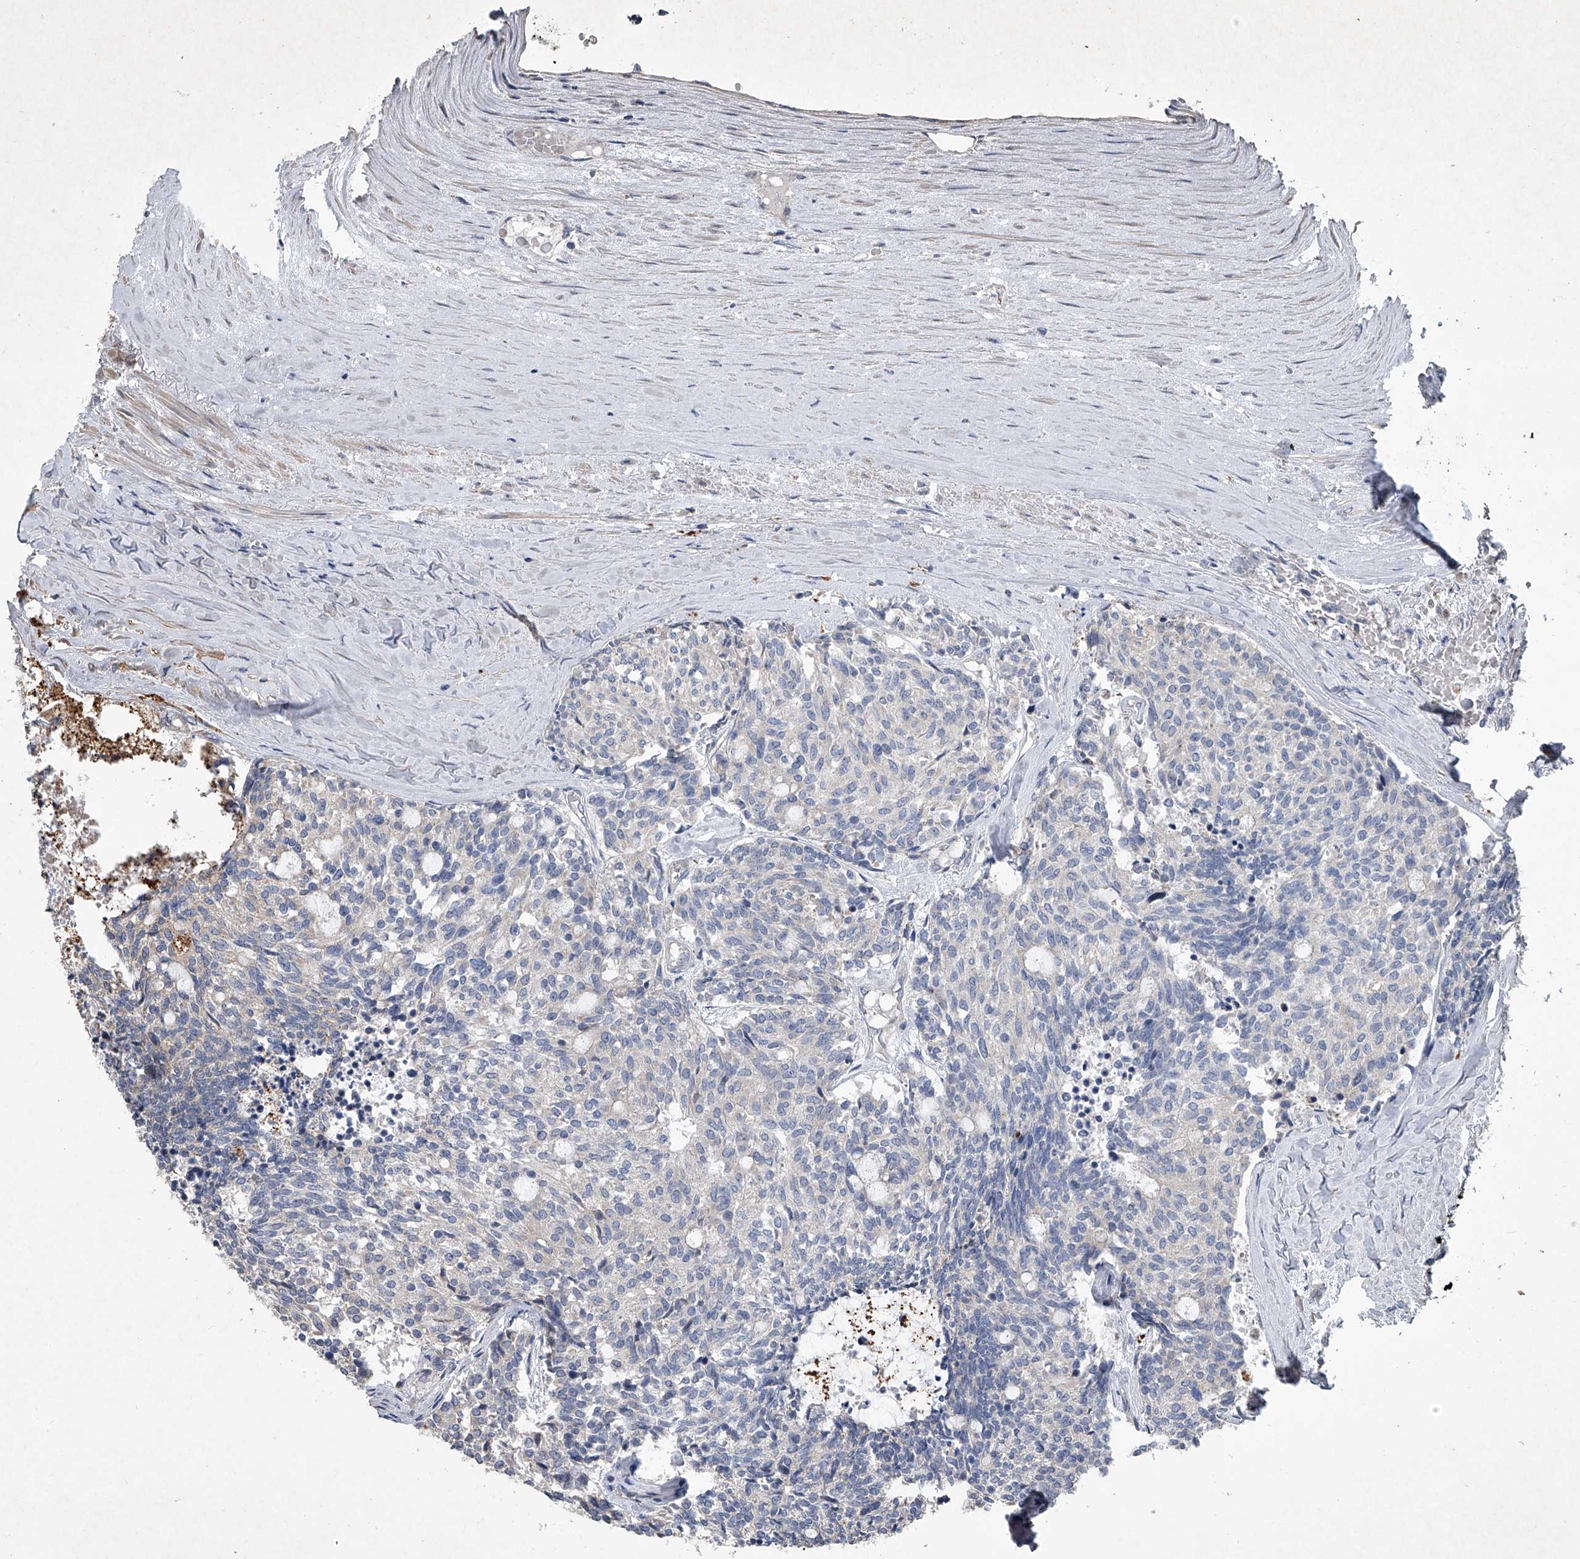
{"staining": {"intensity": "negative", "quantity": "none", "location": "none"}, "tissue": "carcinoid", "cell_type": "Tumor cells", "image_type": "cancer", "snomed": [{"axis": "morphology", "description": "Carcinoid, malignant, NOS"}, {"axis": "topography", "description": "Pancreas"}], "caption": "This is a photomicrograph of IHC staining of malignant carcinoid, which shows no staining in tumor cells.", "gene": "DOCK9", "patient": {"sex": "female", "age": 54}}